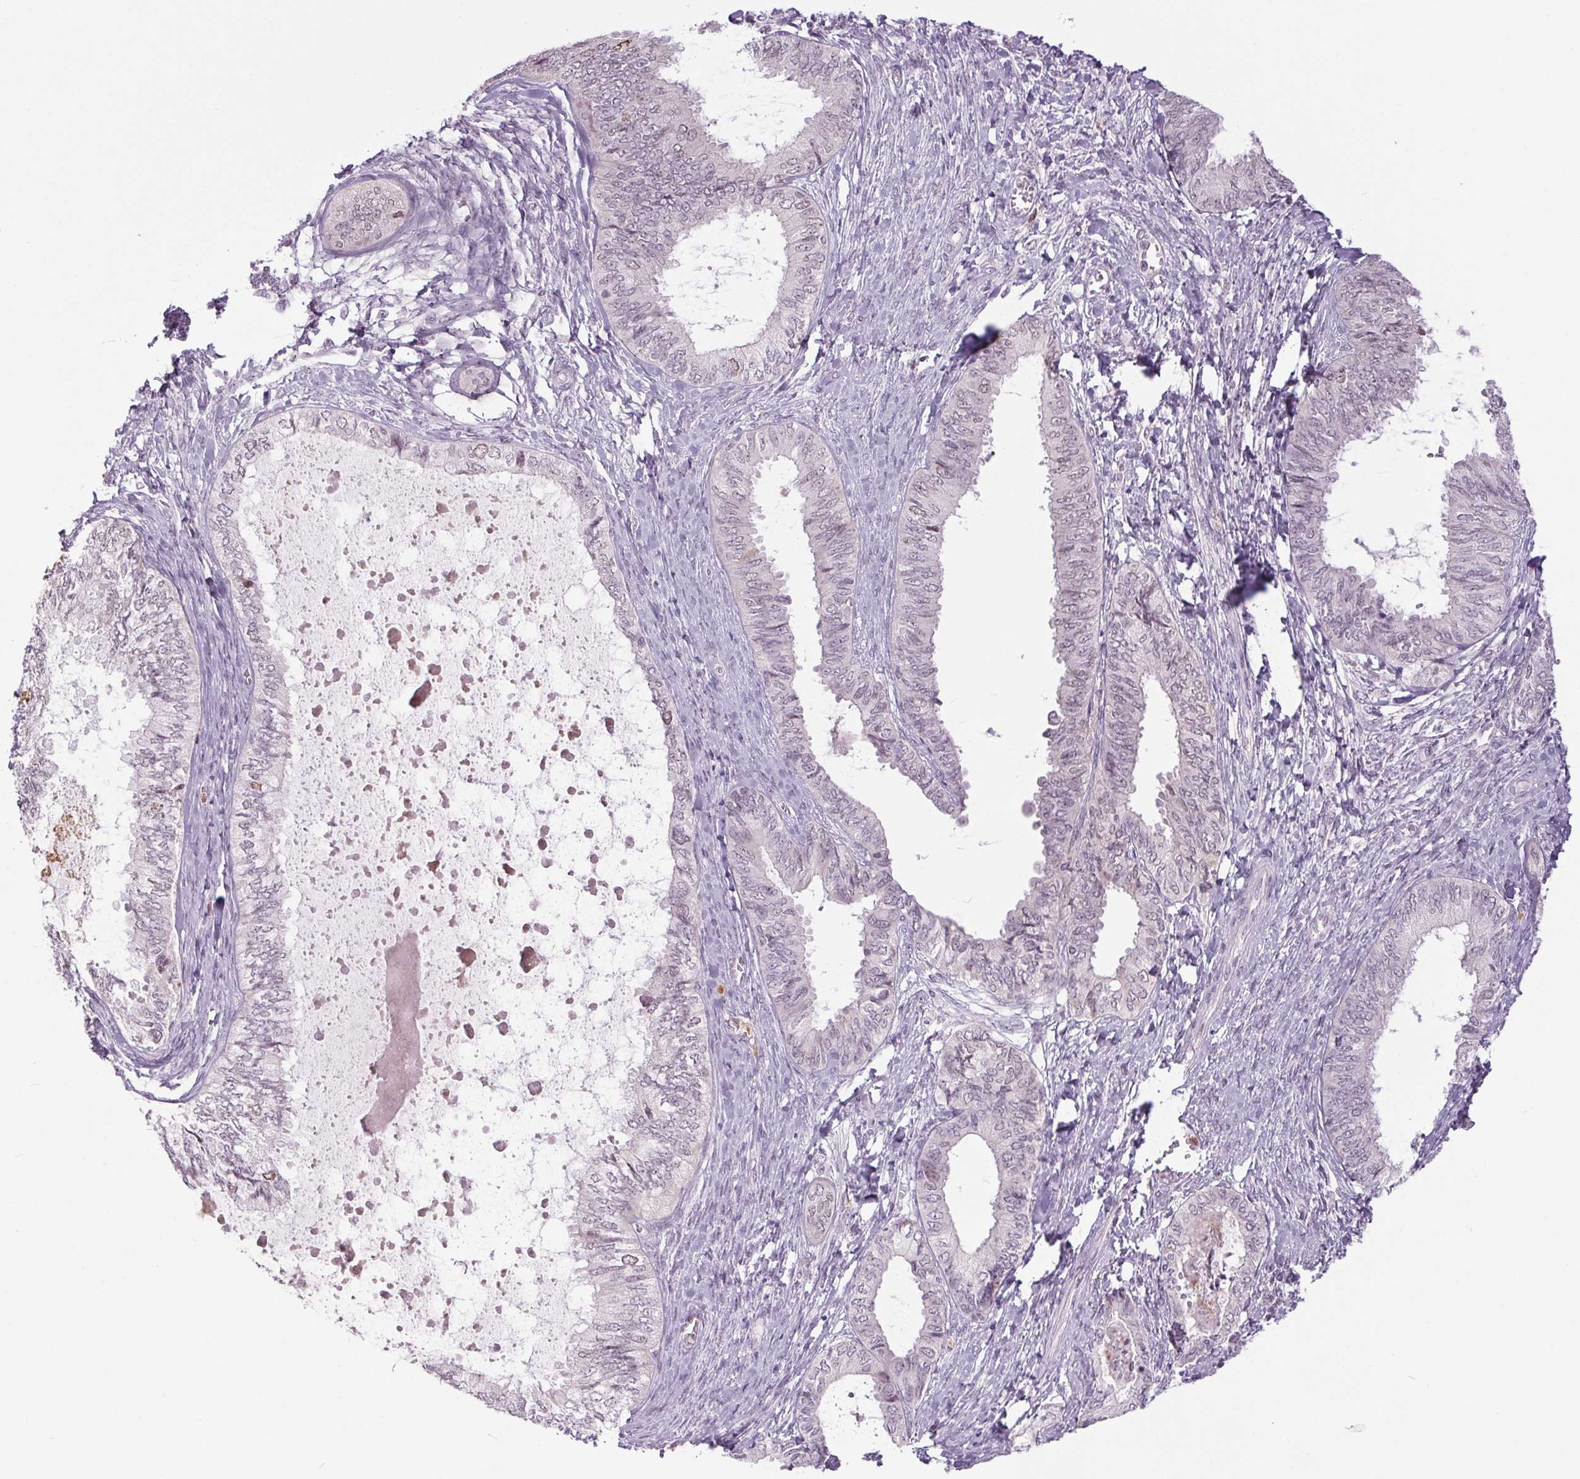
{"staining": {"intensity": "negative", "quantity": "none", "location": "none"}, "tissue": "ovarian cancer", "cell_type": "Tumor cells", "image_type": "cancer", "snomed": [{"axis": "morphology", "description": "Carcinoma, endometroid"}, {"axis": "topography", "description": "Ovary"}], "caption": "Ovarian cancer (endometroid carcinoma) was stained to show a protein in brown. There is no significant positivity in tumor cells. Nuclei are stained in blue.", "gene": "SMIM6", "patient": {"sex": "female", "age": 70}}